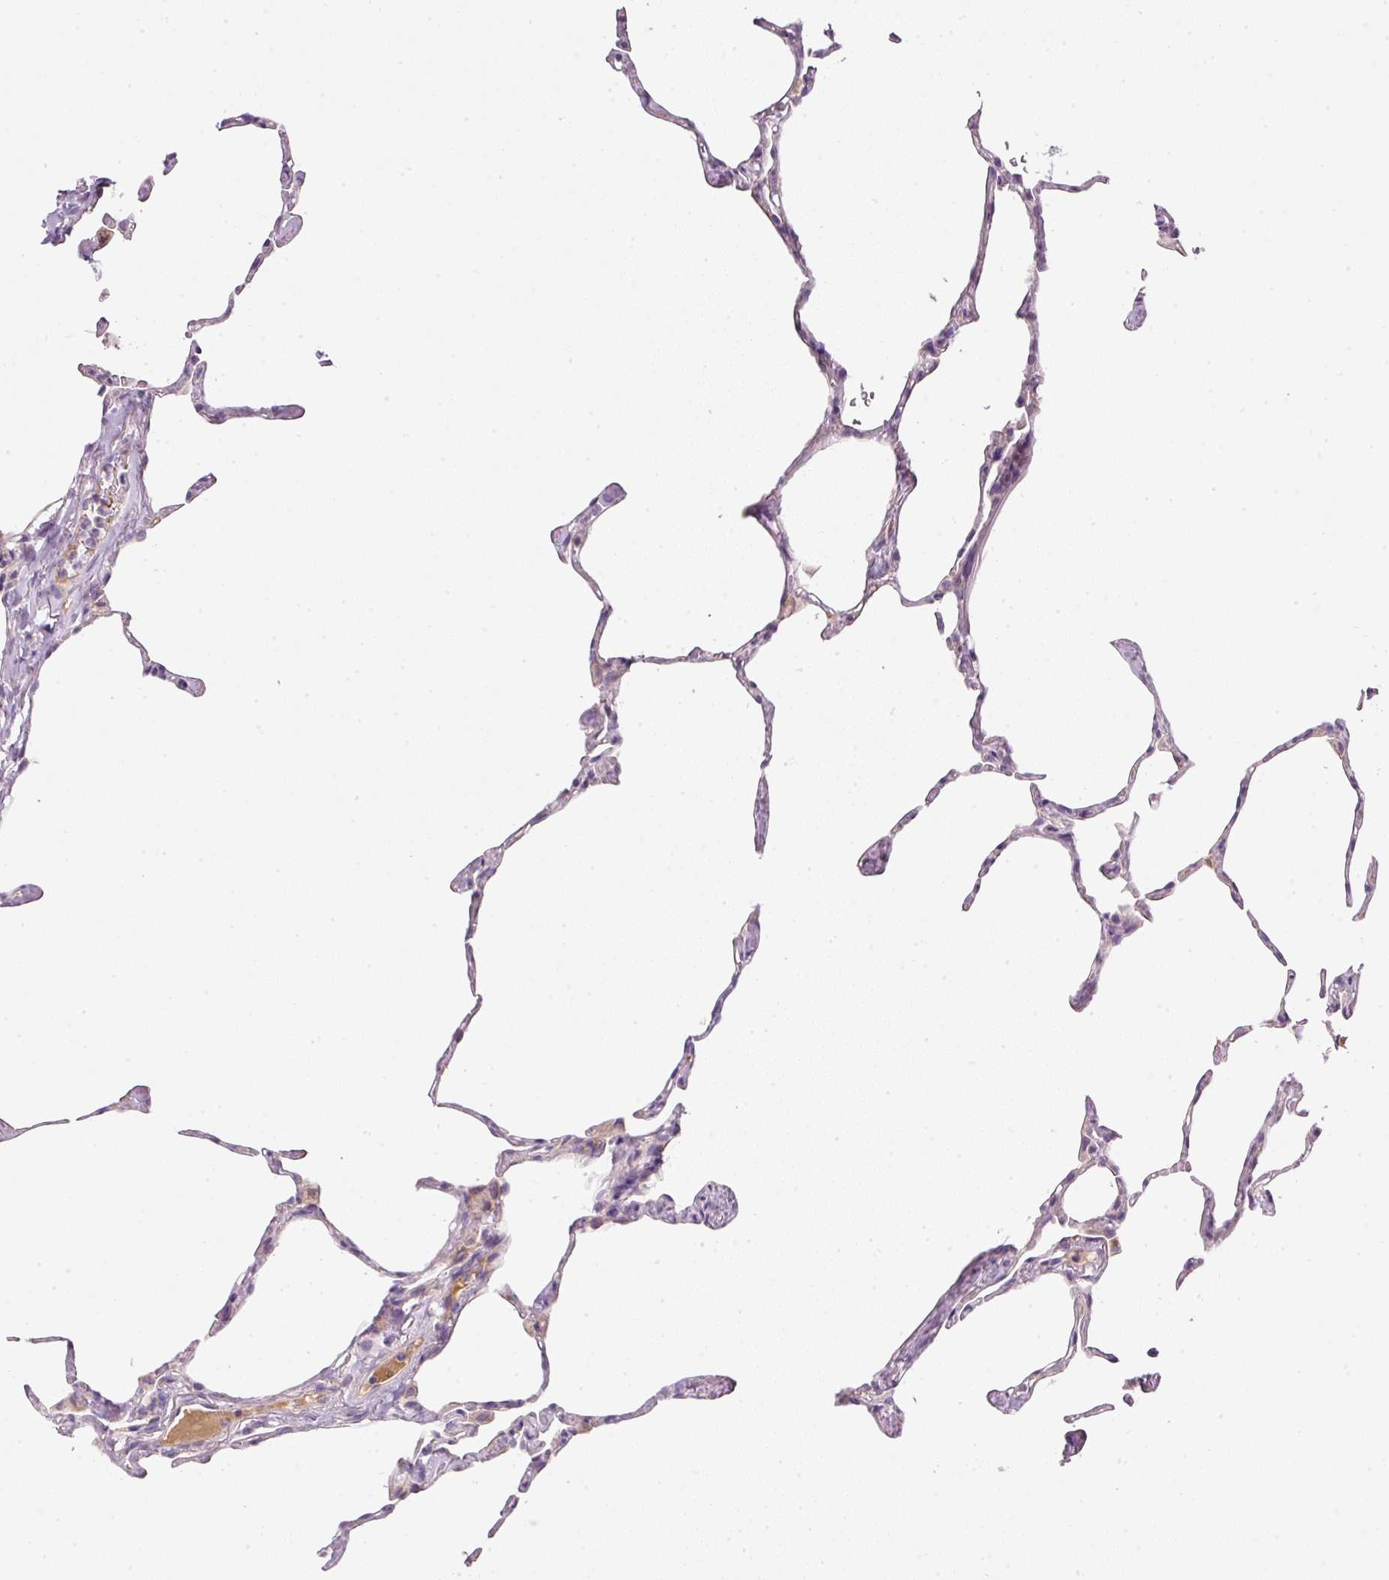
{"staining": {"intensity": "negative", "quantity": "none", "location": "none"}, "tissue": "lung", "cell_type": "Alveolar cells", "image_type": "normal", "snomed": [{"axis": "morphology", "description": "Normal tissue, NOS"}, {"axis": "topography", "description": "Lung"}], "caption": "This is an IHC image of benign lung. There is no positivity in alveolar cells.", "gene": "KPNA5", "patient": {"sex": "male", "age": 65}}